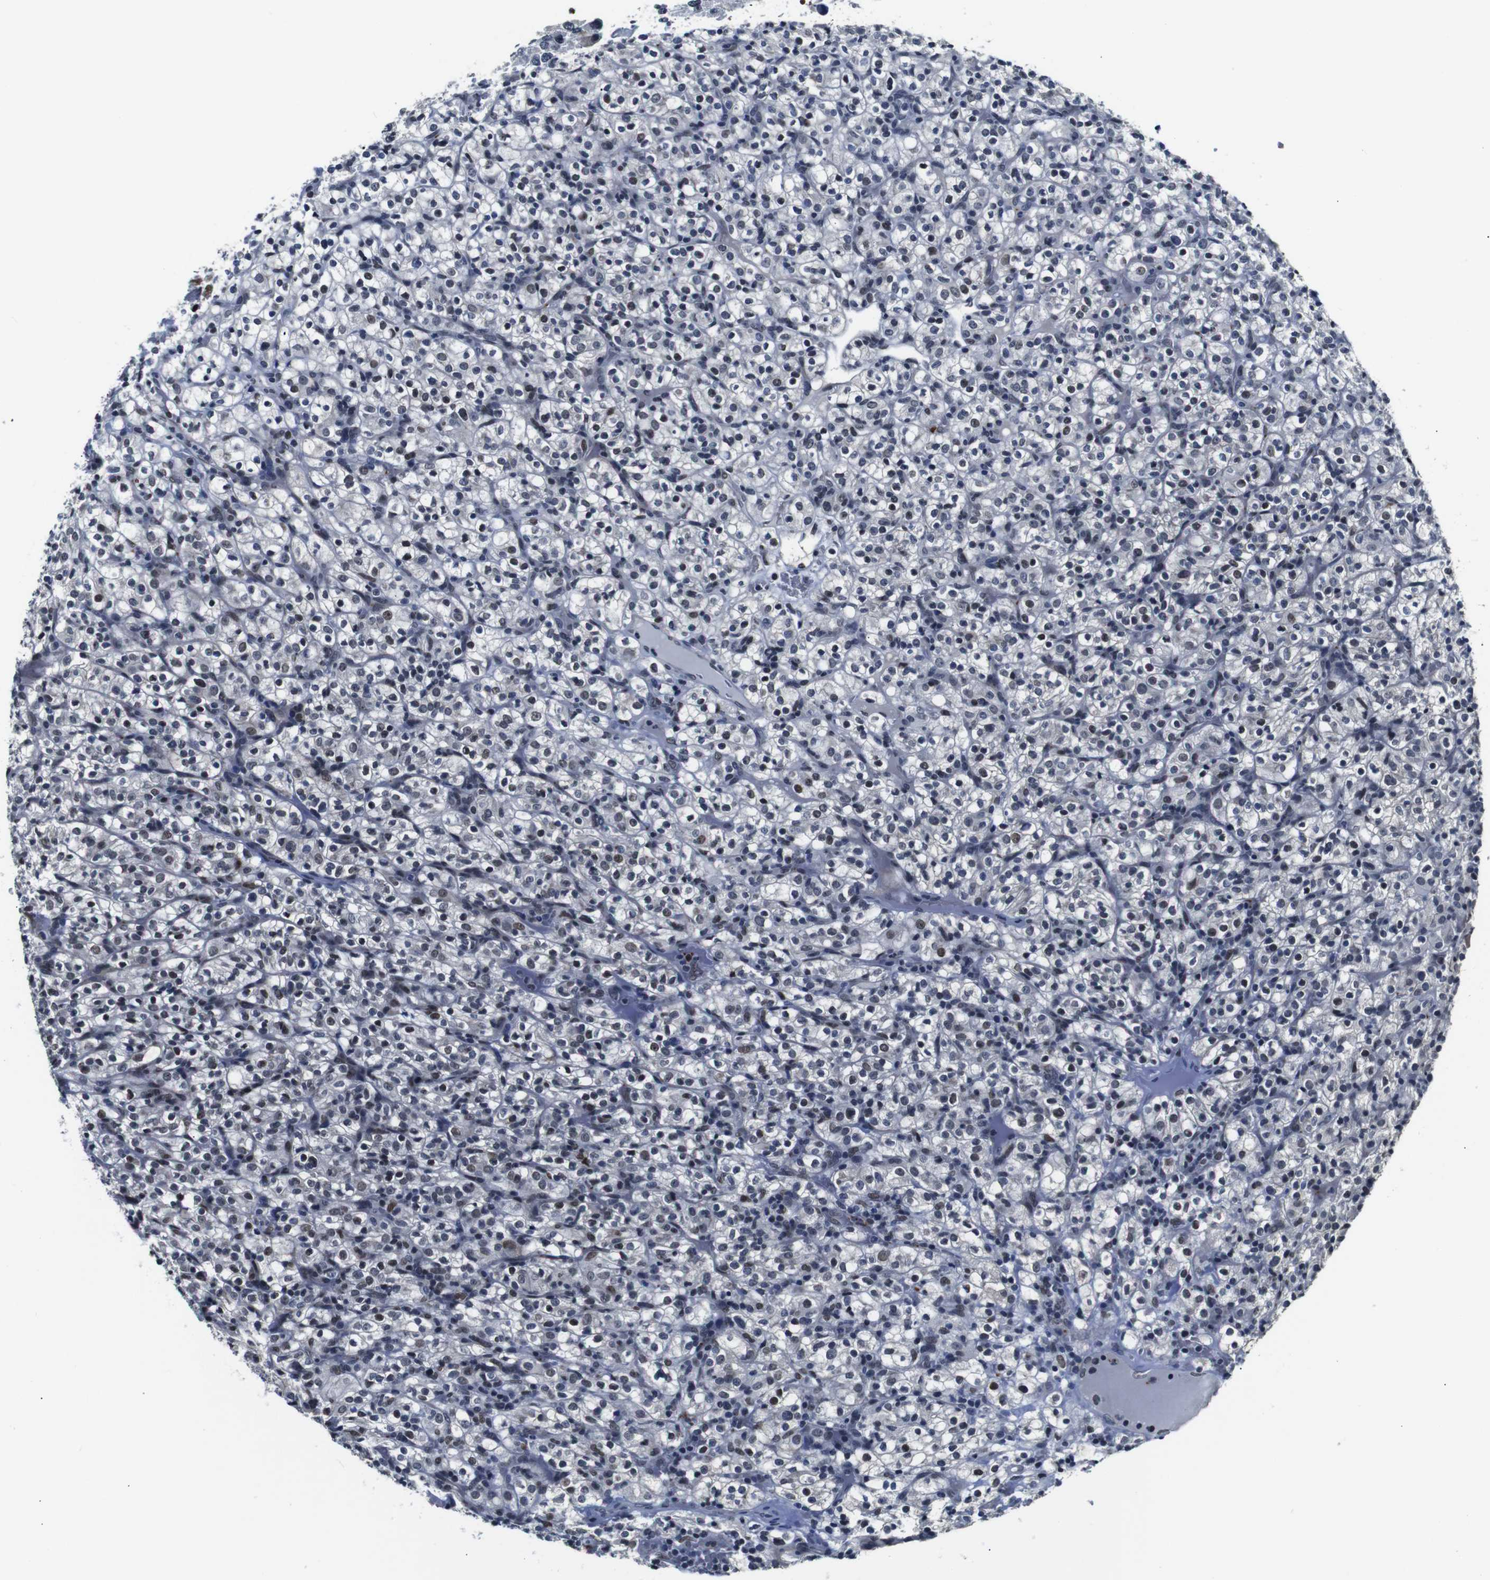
{"staining": {"intensity": "moderate", "quantity": "25%-75%", "location": "nuclear"}, "tissue": "renal cancer", "cell_type": "Tumor cells", "image_type": "cancer", "snomed": [{"axis": "morphology", "description": "Normal tissue, NOS"}, {"axis": "morphology", "description": "Adenocarcinoma, NOS"}, {"axis": "topography", "description": "Kidney"}], "caption": "Renal cancer (adenocarcinoma) tissue displays moderate nuclear expression in about 25%-75% of tumor cells, visualized by immunohistochemistry.", "gene": "ILDR2", "patient": {"sex": "female", "age": 72}}